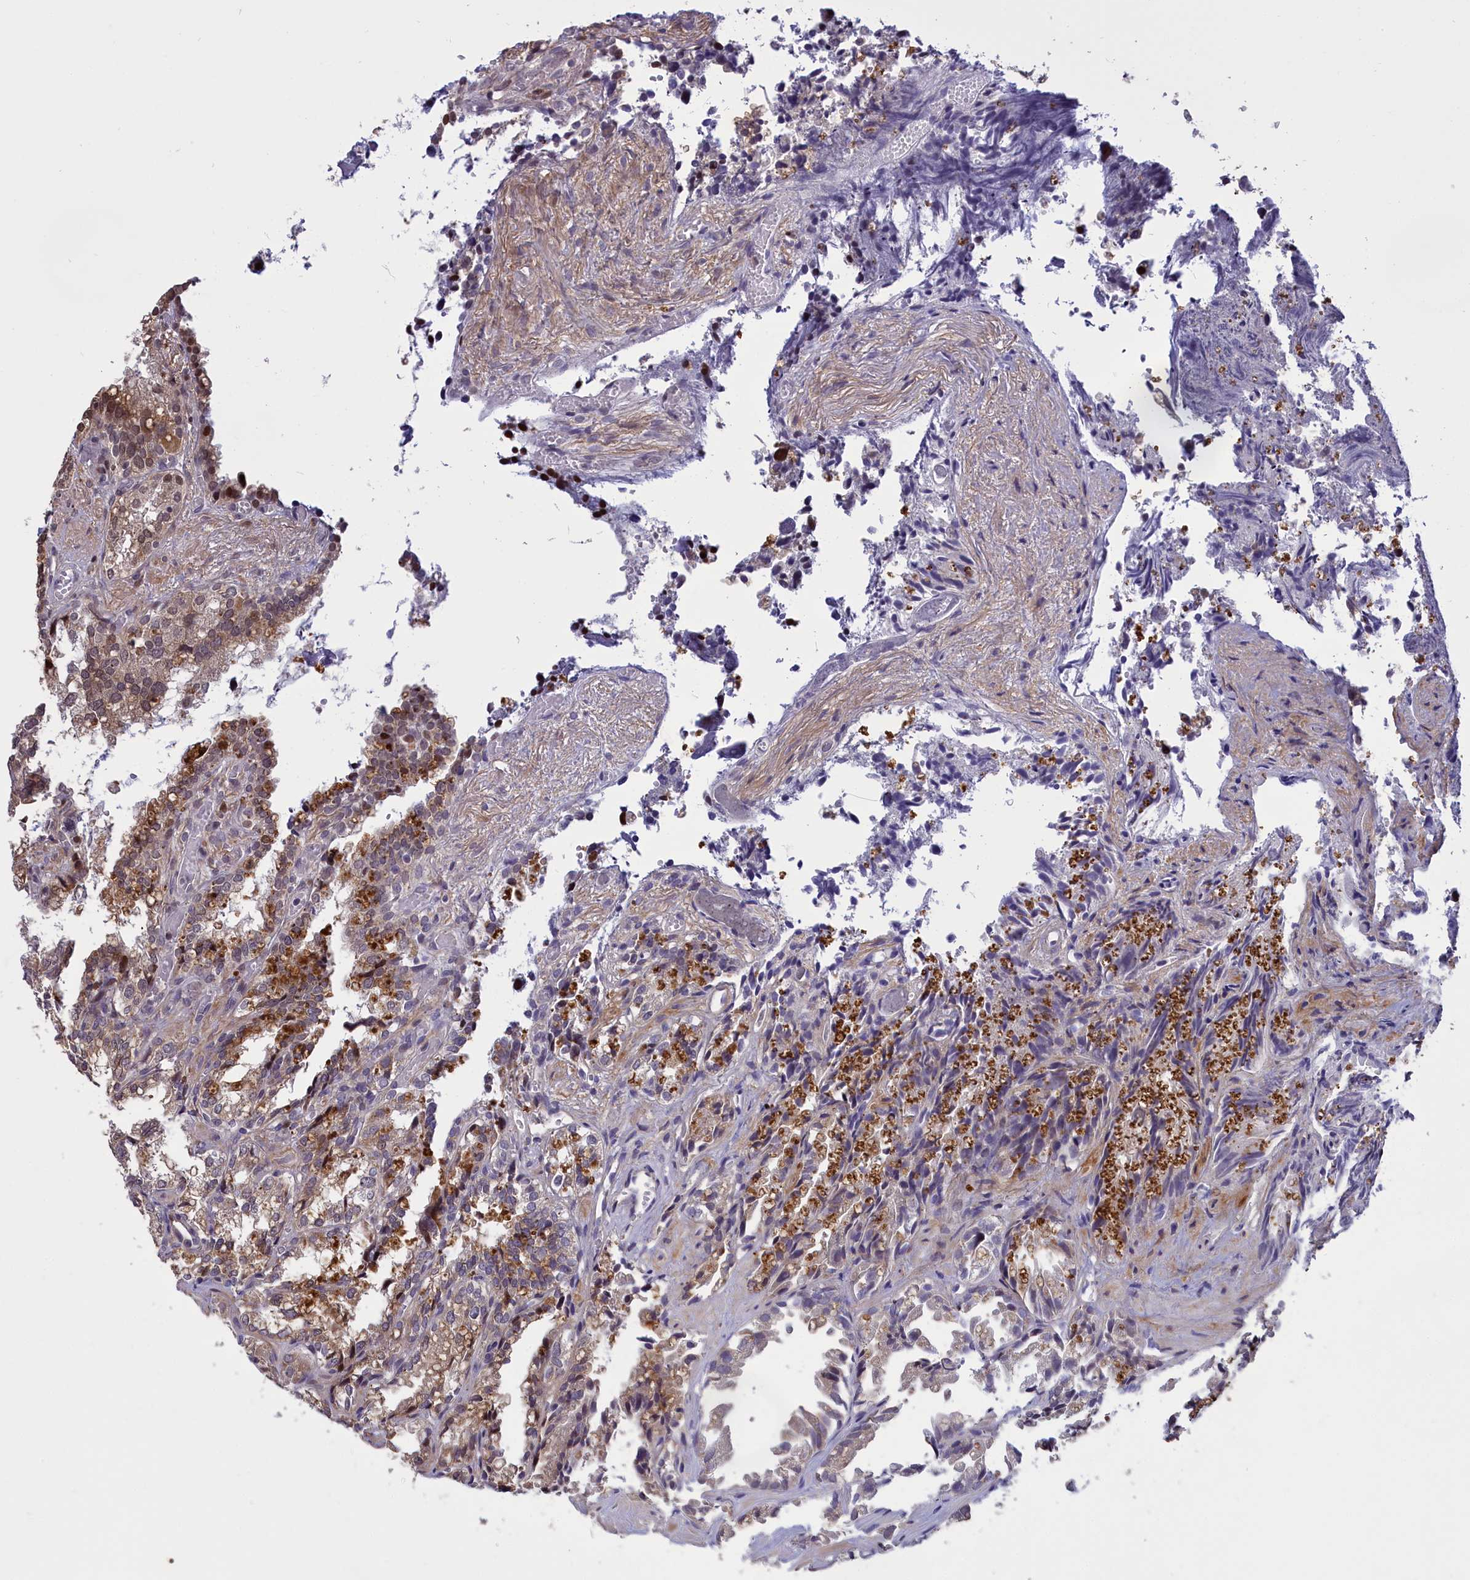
{"staining": {"intensity": "moderate", "quantity": "25%-75%", "location": "cytoplasmic/membranous,nuclear"}, "tissue": "seminal vesicle", "cell_type": "Glandular cells", "image_type": "normal", "snomed": [{"axis": "morphology", "description": "Normal tissue, NOS"}, {"axis": "topography", "description": "Prostate"}, {"axis": "topography", "description": "Seminal veicle"}], "caption": "IHC histopathology image of benign seminal vesicle: human seminal vesicle stained using immunohistochemistry (IHC) displays medium levels of moderate protein expression localized specifically in the cytoplasmic/membranous,nuclear of glandular cells, appearing as a cytoplasmic/membranous,nuclear brown color.", "gene": "RELB", "patient": {"sex": "male", "age": 51}}